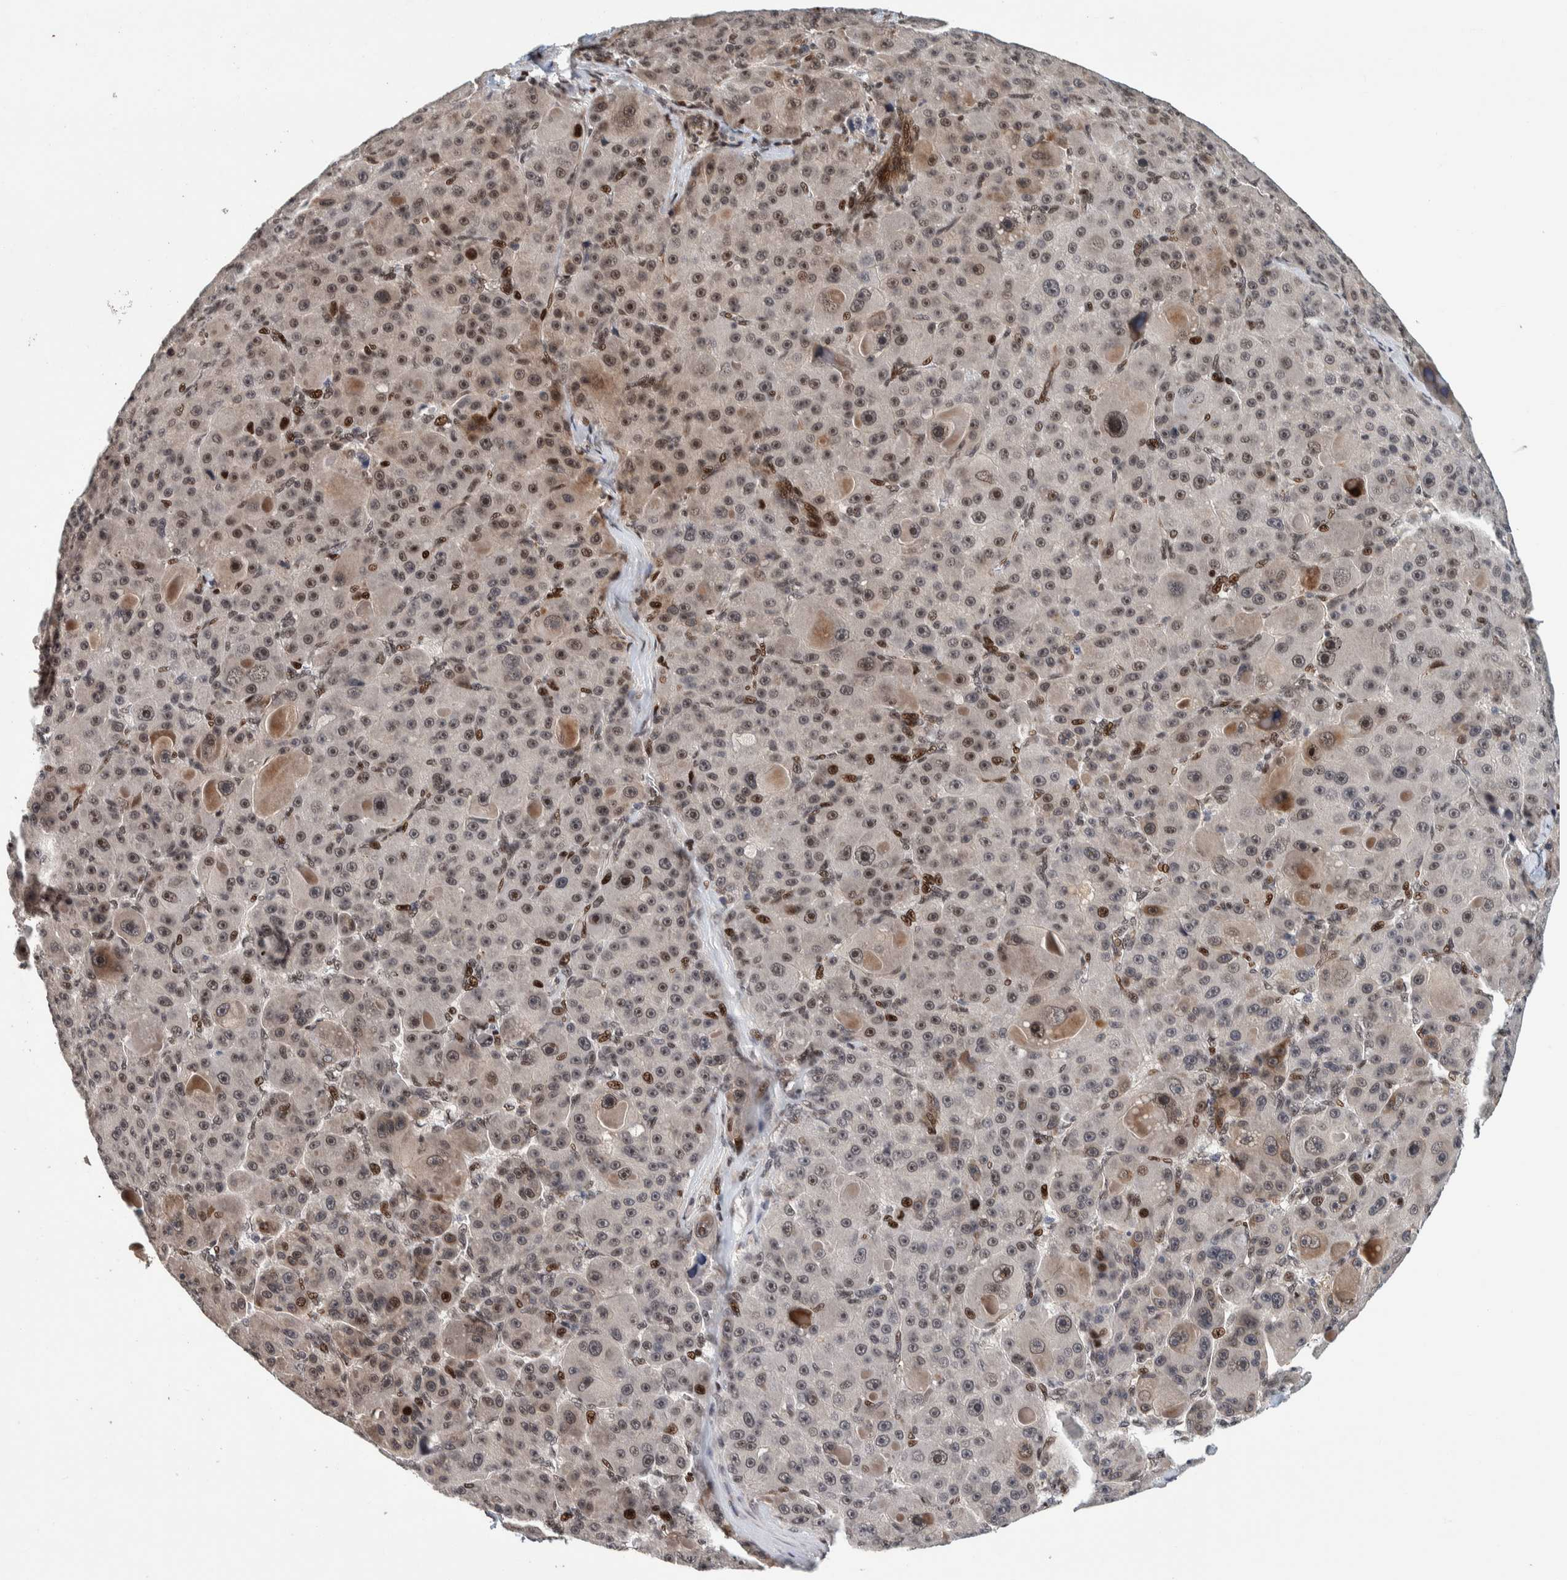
{"staining": {"intensity": "moderate", "quantity": "<25%", "location": "nuclear"}, "tissue": "liver cancer", "cell_type": "Tumor cells", "image_type": "cancer", "snomed": [{"axis": "morphology", "description": "Carcinoma, Hepatocellular, NOS"}, {"axis": "topography", "description": "Liver"}], "caption": "Protein staining of hepatocellular carcinoma (liver) tissue displays moderate nuclear staining in approximately <25% of tumor cells. The staining was performed using DAB (3,3'-diaminobenzidine) to visualize the protein expression in brown, while the nuclei were stained in blue with hematoxylin (Magnification: 20x).", "gene": "CHD4", "patient": {"sex": "male", "age": 76}}